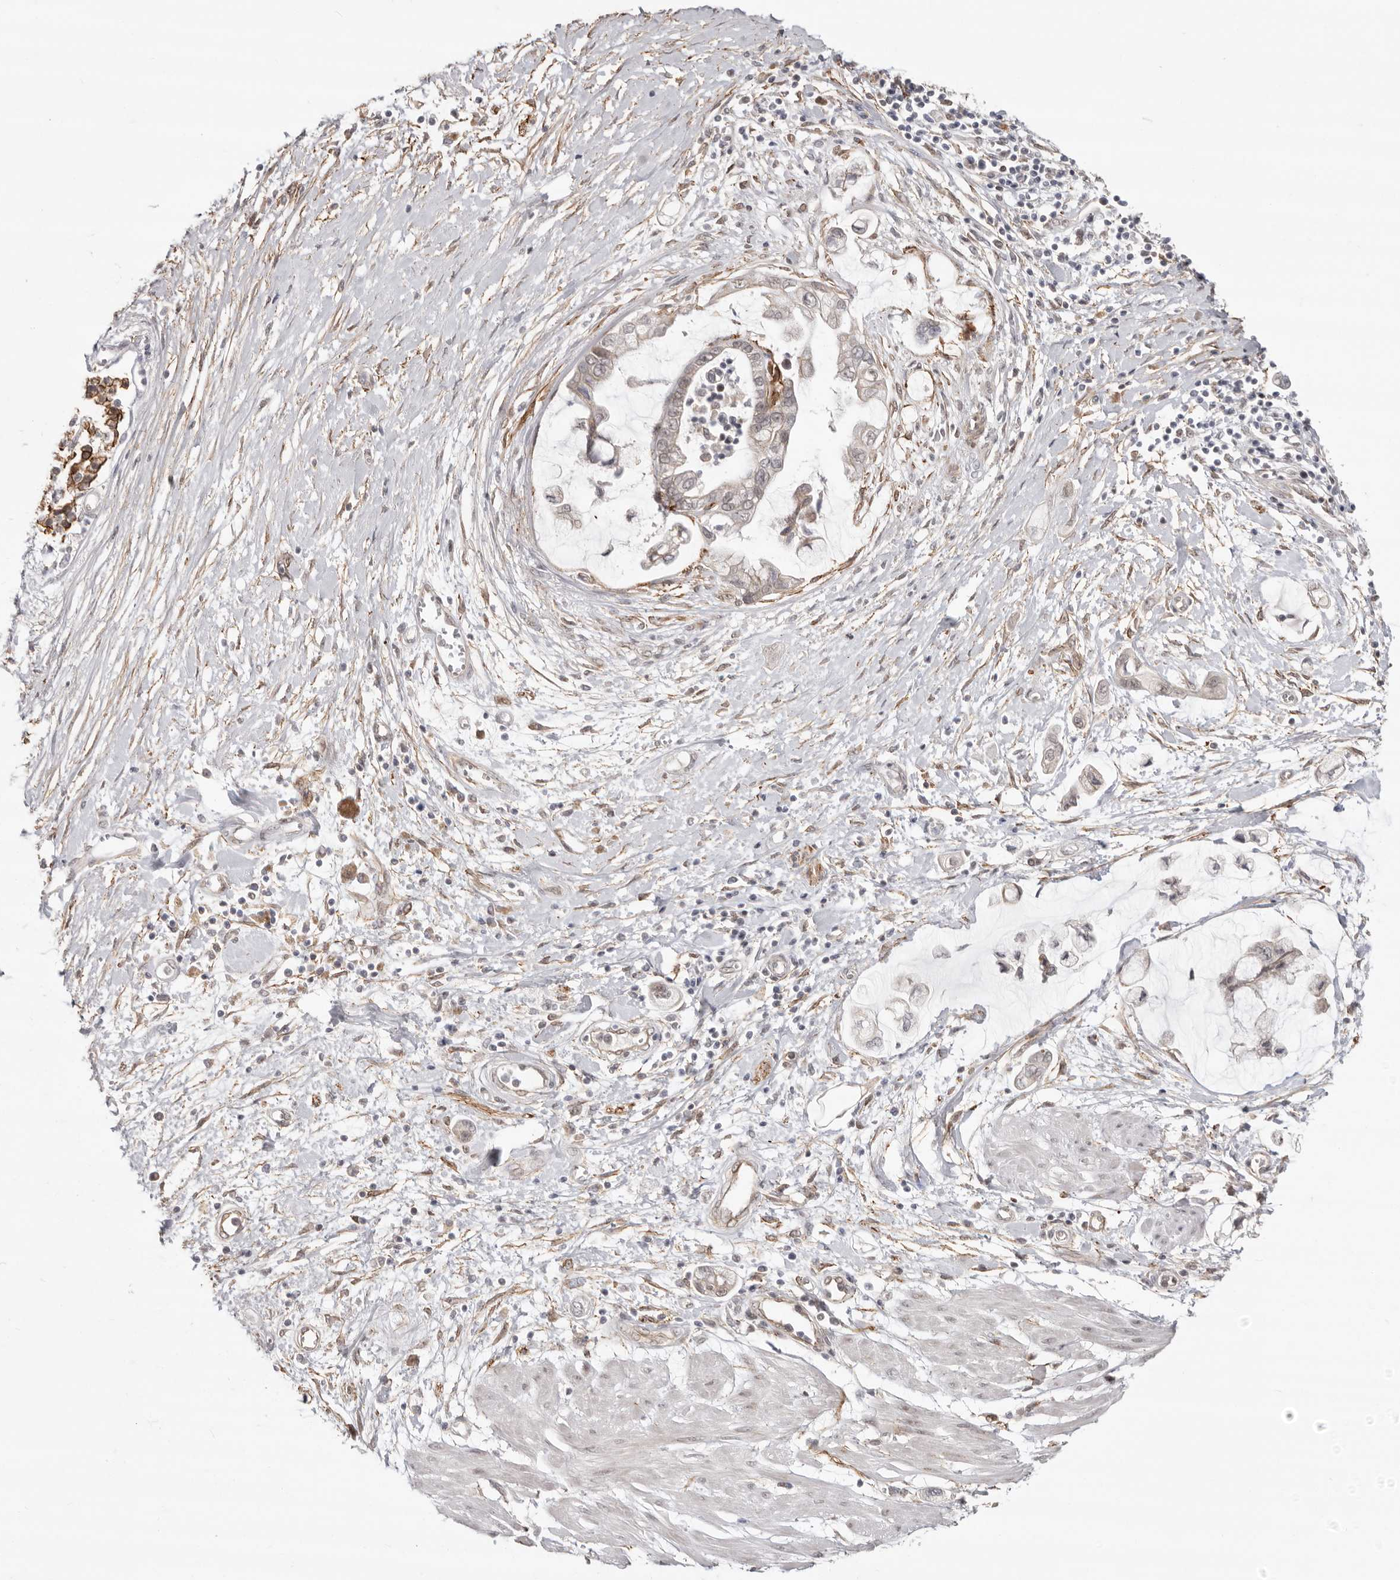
{"staining": {"intensity": "negative", "quantity": "none", "location": "none"}, "tissue": "pancreatic cancer", "cell_type": "Tumor cells", "image_type": "cancer", "snomed": [{"axis": "morphology", "description": "Adenocarcinoma, NOS"}, {"axis": "topography", "description": "Pancreas"}], "caption": "Tumor cells are negative for protein expression in human adenocarcinoma (pancreatic). (DAB immunohistochemistry with hematoxylin counter stain).", "gene": "SZT2", "patient": {"sex": "male", "age": 59}}